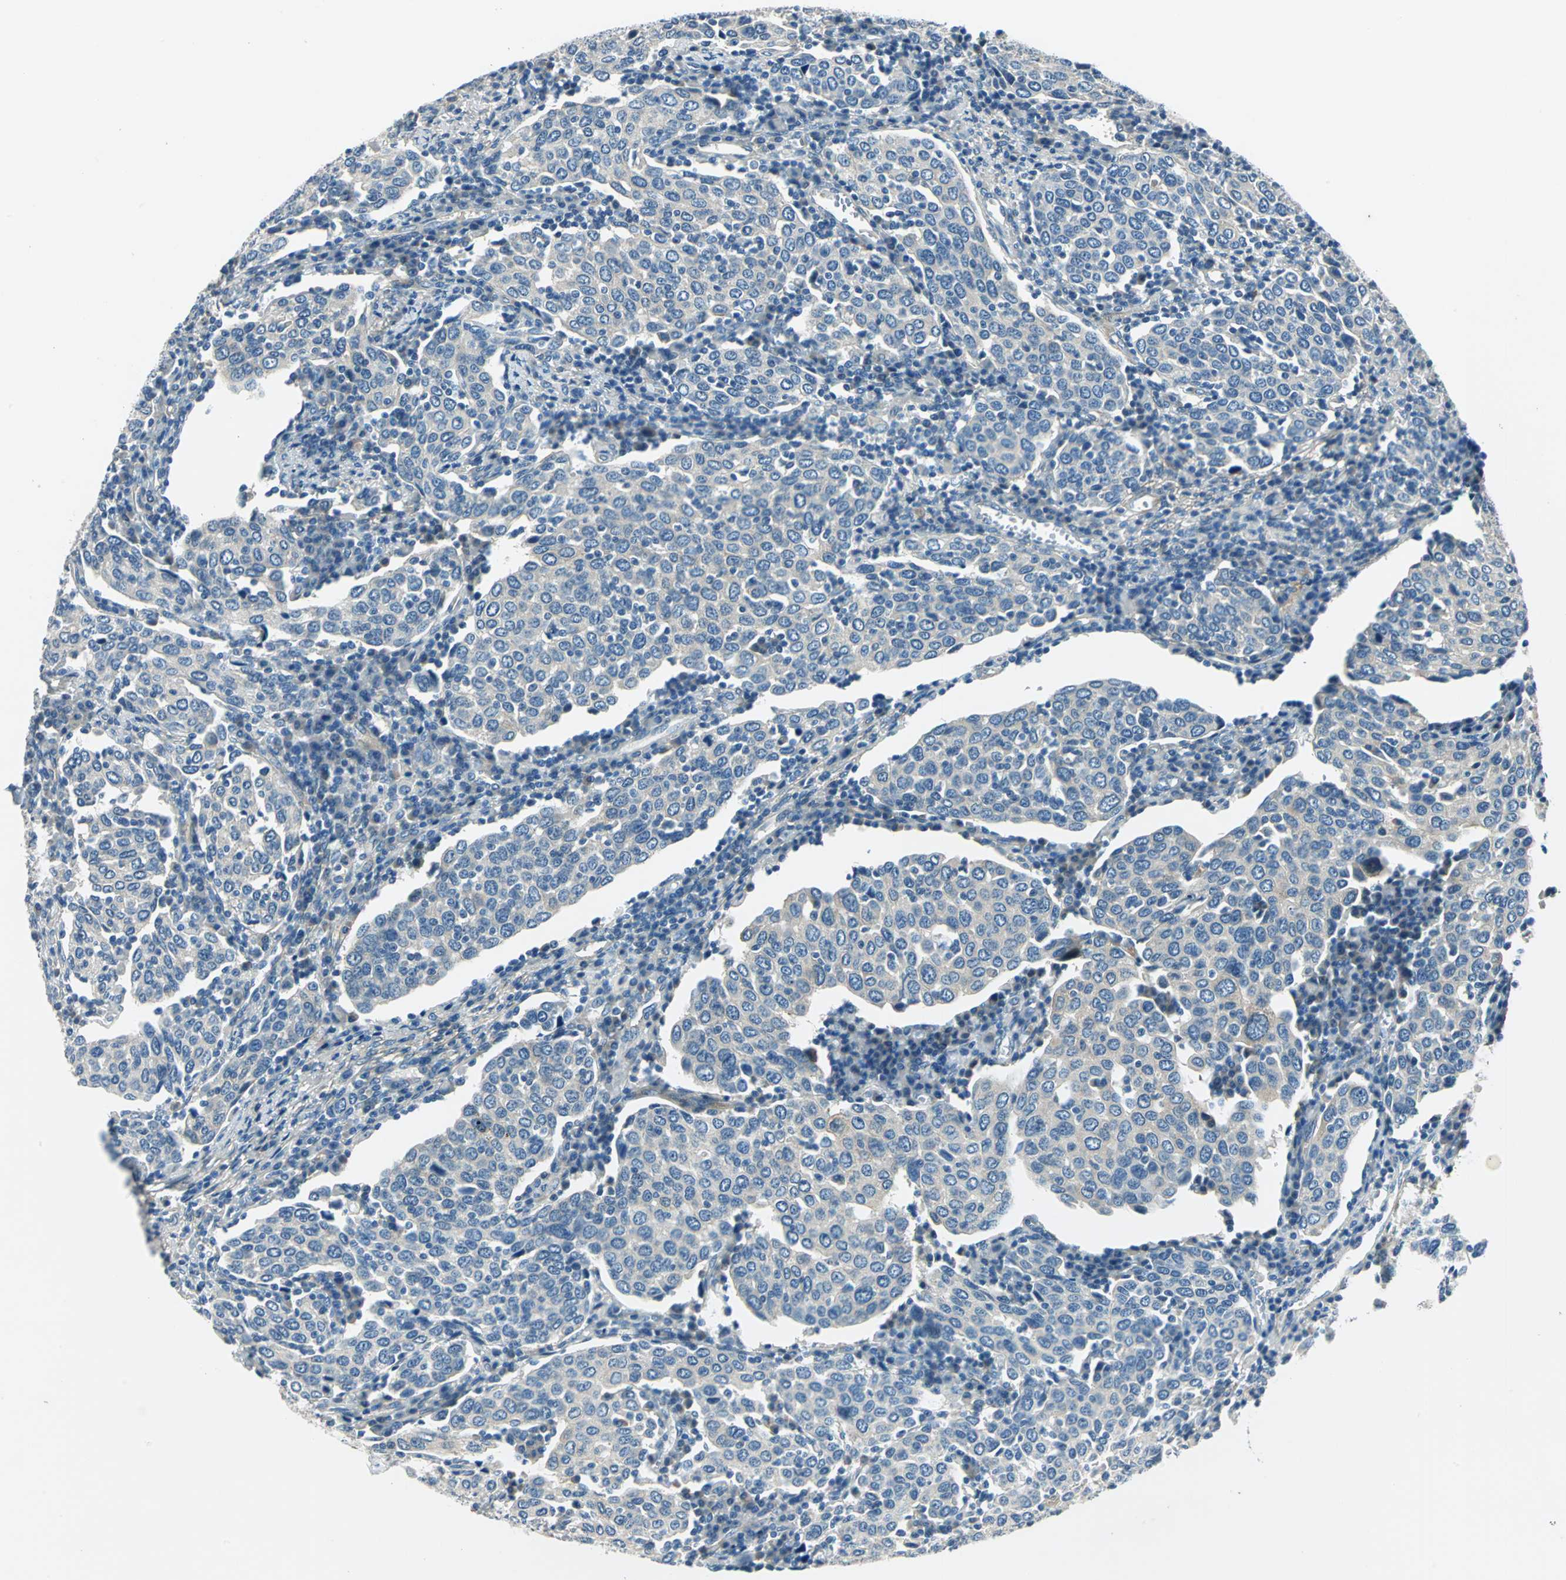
{"staining": {"intensity": "negative", "quantity": "none", "location": "none"}, "tissue": "cervical cancer", "cell_type": "Tumor cells", "image_type": "cancer", "snomed": [{"axis": "morphology", "description": "Squamous cell carcinoma, NOS"}, {"axis": "topography", "description": "Cervix"}], "caption": "This is an immunohistochemistry photomicrograph of cervical cancer. There is no expression in tumor cells.", "gene": "CDC42EP1", "patient": {"sex": "female", "age": 40}}